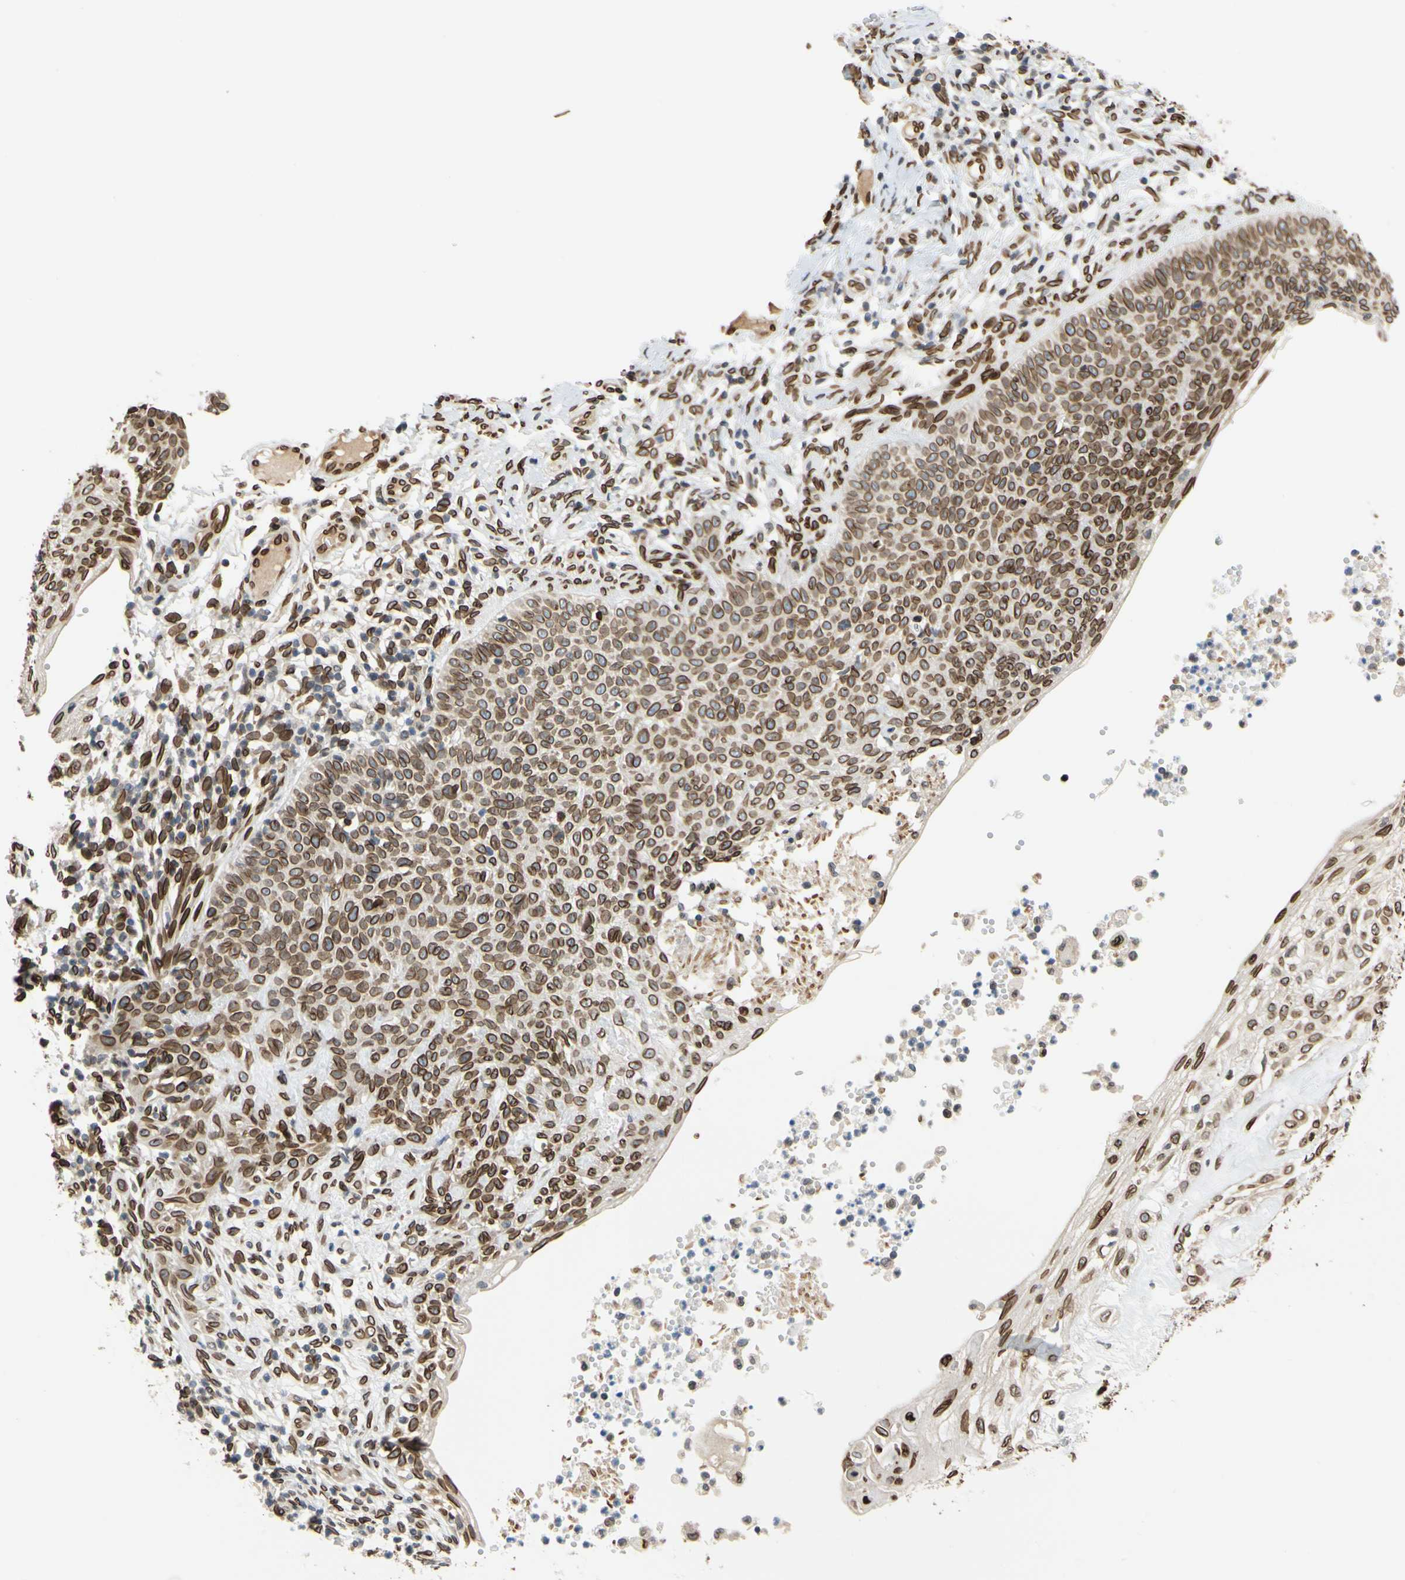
{"staining": {"intensity": "strong", "quantity": ">75%", "location": "cytoplasmic/membranous,nuclear"}, "tissue": "skin cancer", "cell_type": "Tumor cells", "image_type": "cancer", "snomed": [{"axis": "morphology", "description": "Normal tissue, NOS"}, {"axis": "morphology", "description": "Basal cell carcinoma"}, {"axis": "topography", "description": "Skin"}], "caption": "This micrograph displays skin cancer stained with immunohistochemistry (IHC) to label a protein in brown. The cytoplasmic/membranous and nuclear of tumor cells show strong positivity for the protein. Nuclei are counter-stained blue.", "gene": "SUN1", "patient": {"sex": "male", "age": 87}}